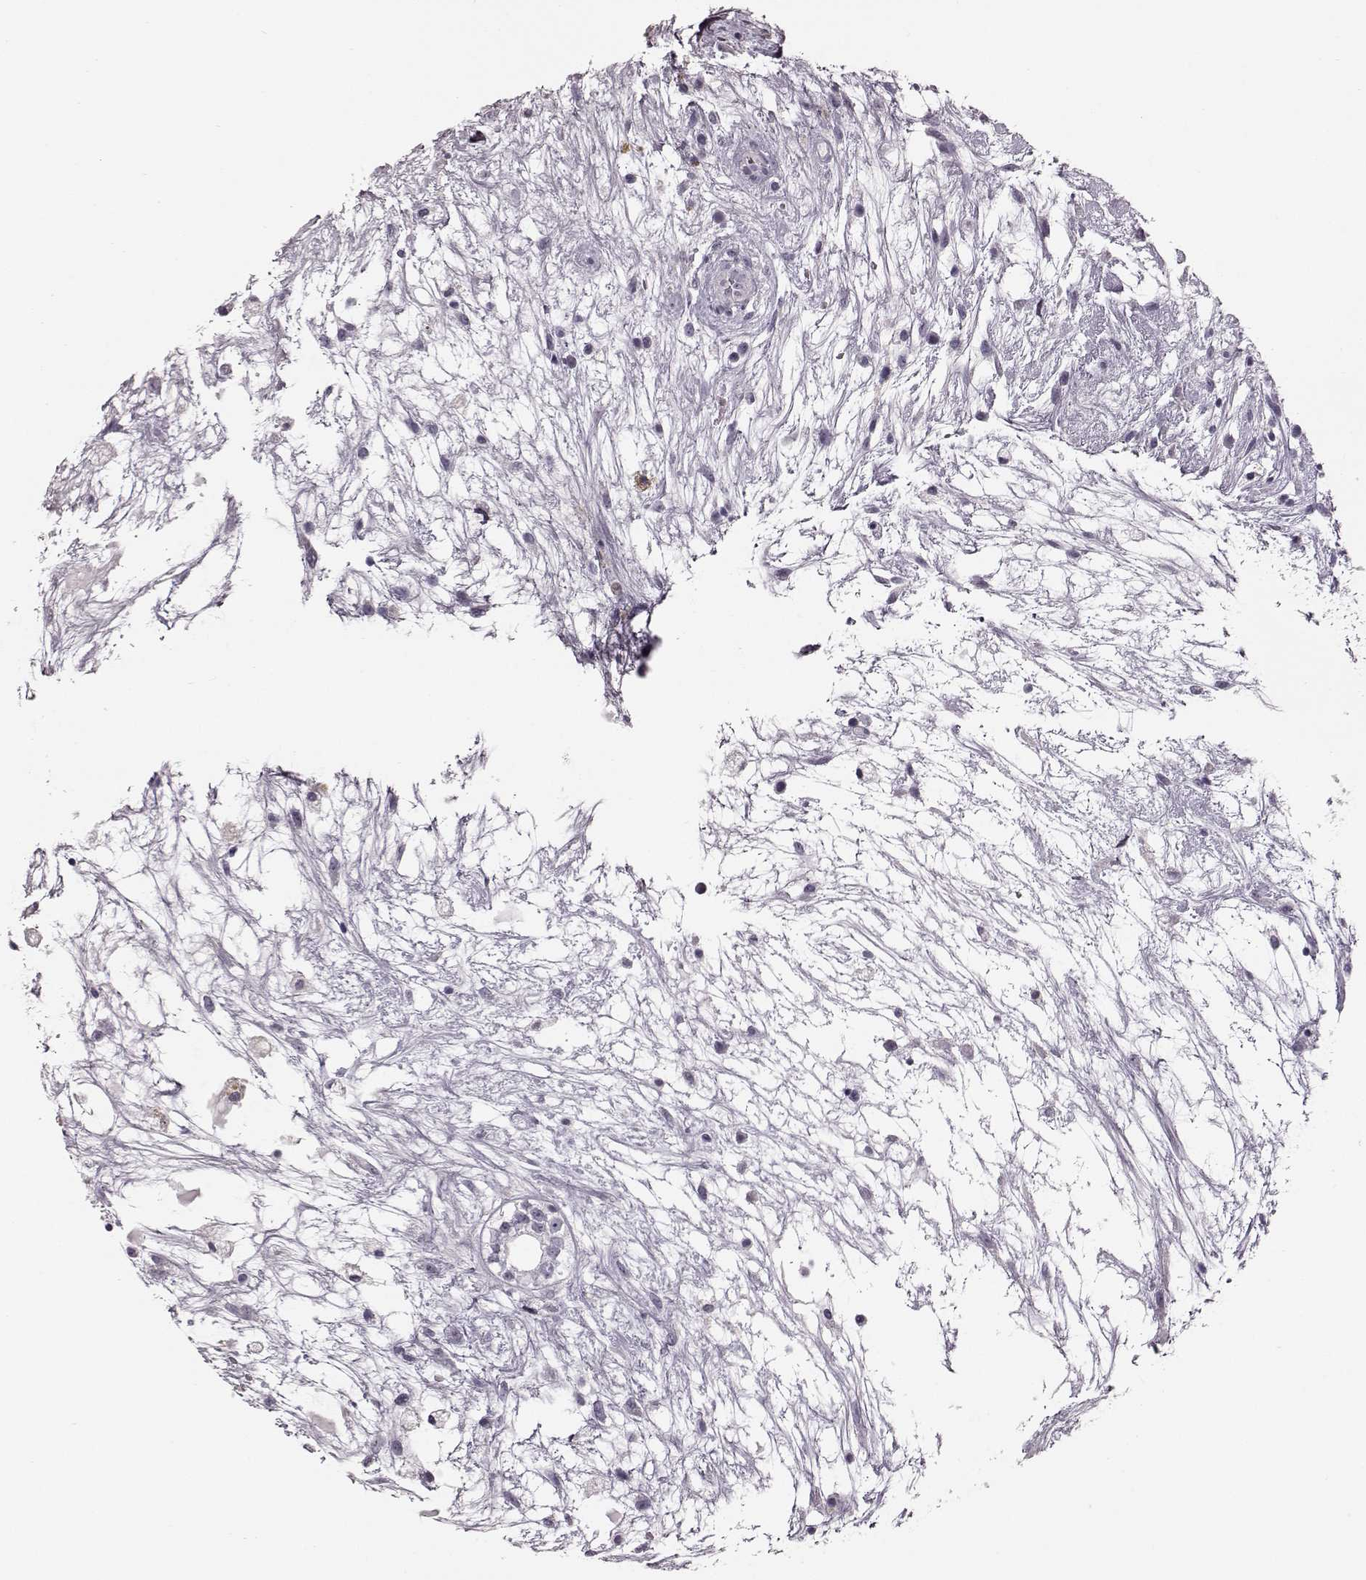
{"staining": {"intensity": "negative", "quantity": "none", "location": "none"}, "tissue": "testis cancer", "cell_type": "Tumor cells", "image_type": "cancer", "snomed": [{"axis": "morphology", "description": "Normal tissue, NOS"}, {"axis": "morphology", "description": "Carcinoma, Embryonal, NOS"}, {"axis": "topography", "description": "Testis"}], "caption": "Immunohistochemistry (IHC) of human embryonal carcinoma (testis) displays no expression in tumor cells.", "gene": "ZNF433", "patient": {"sex": "male", "age": 32}}